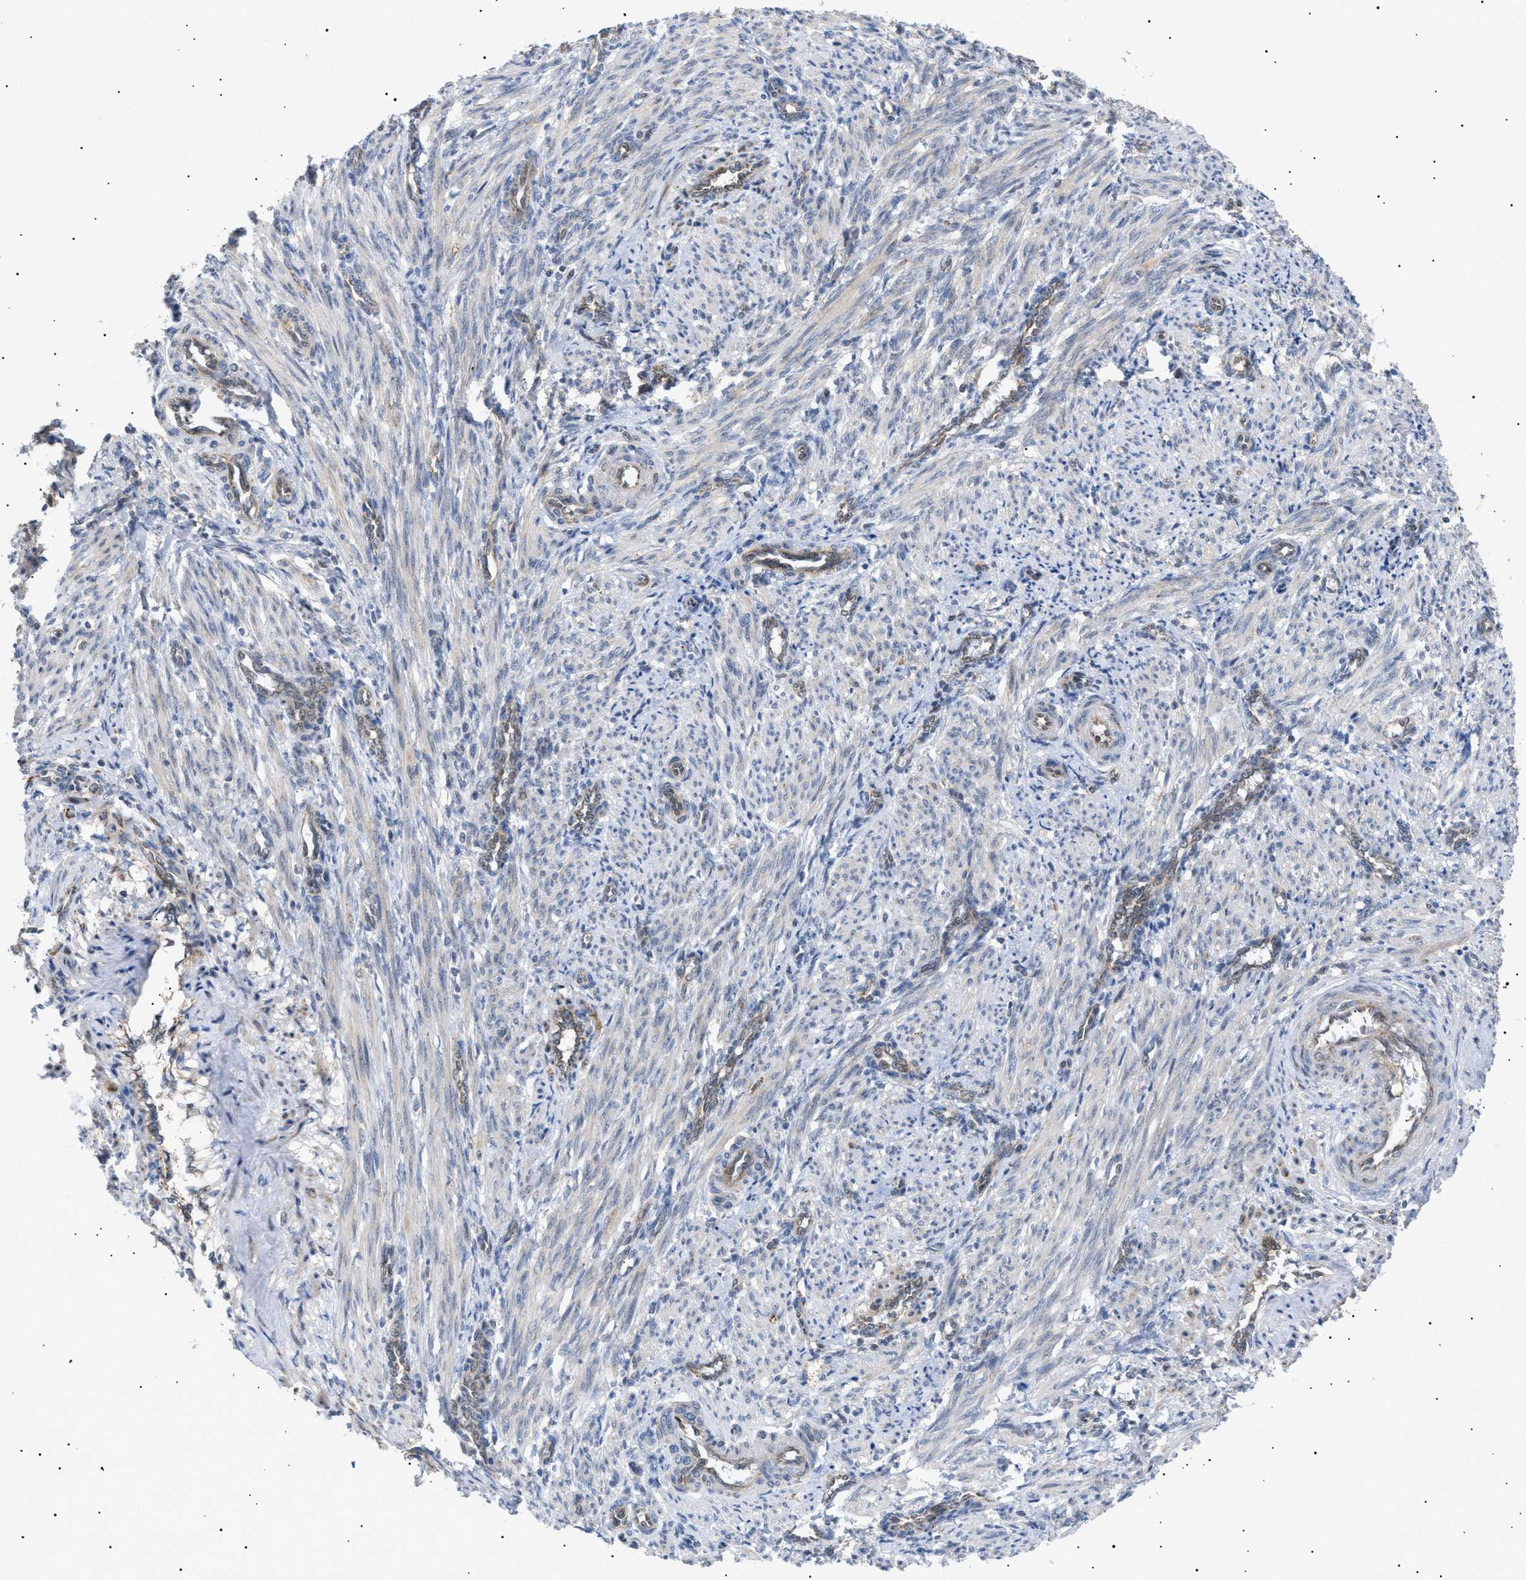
{"staining": {"intensity": "moderate", "quantity": "25%-75%", "location": "cytoplasmic/membranous"}, "tissue": "smooth muscle", "cell_type": "Smooth muscle cells", "image_type": "normal", "snomed": [{"axis": "morphology", "description": "Normal tissue, NOS"}, {"axis": "topography", "description": "Endometrium"}], "caption": "Moderate cytoplasmic/membranous protein staining is present in approximately 25%-75% of smooth muscle cells in smooth muscle. Immunohistochemistry stains the protein of interest in brown and the nuclei are stained blue.", "gene": "SIRT5", "patient": {"sex": "female", "age": 33}}